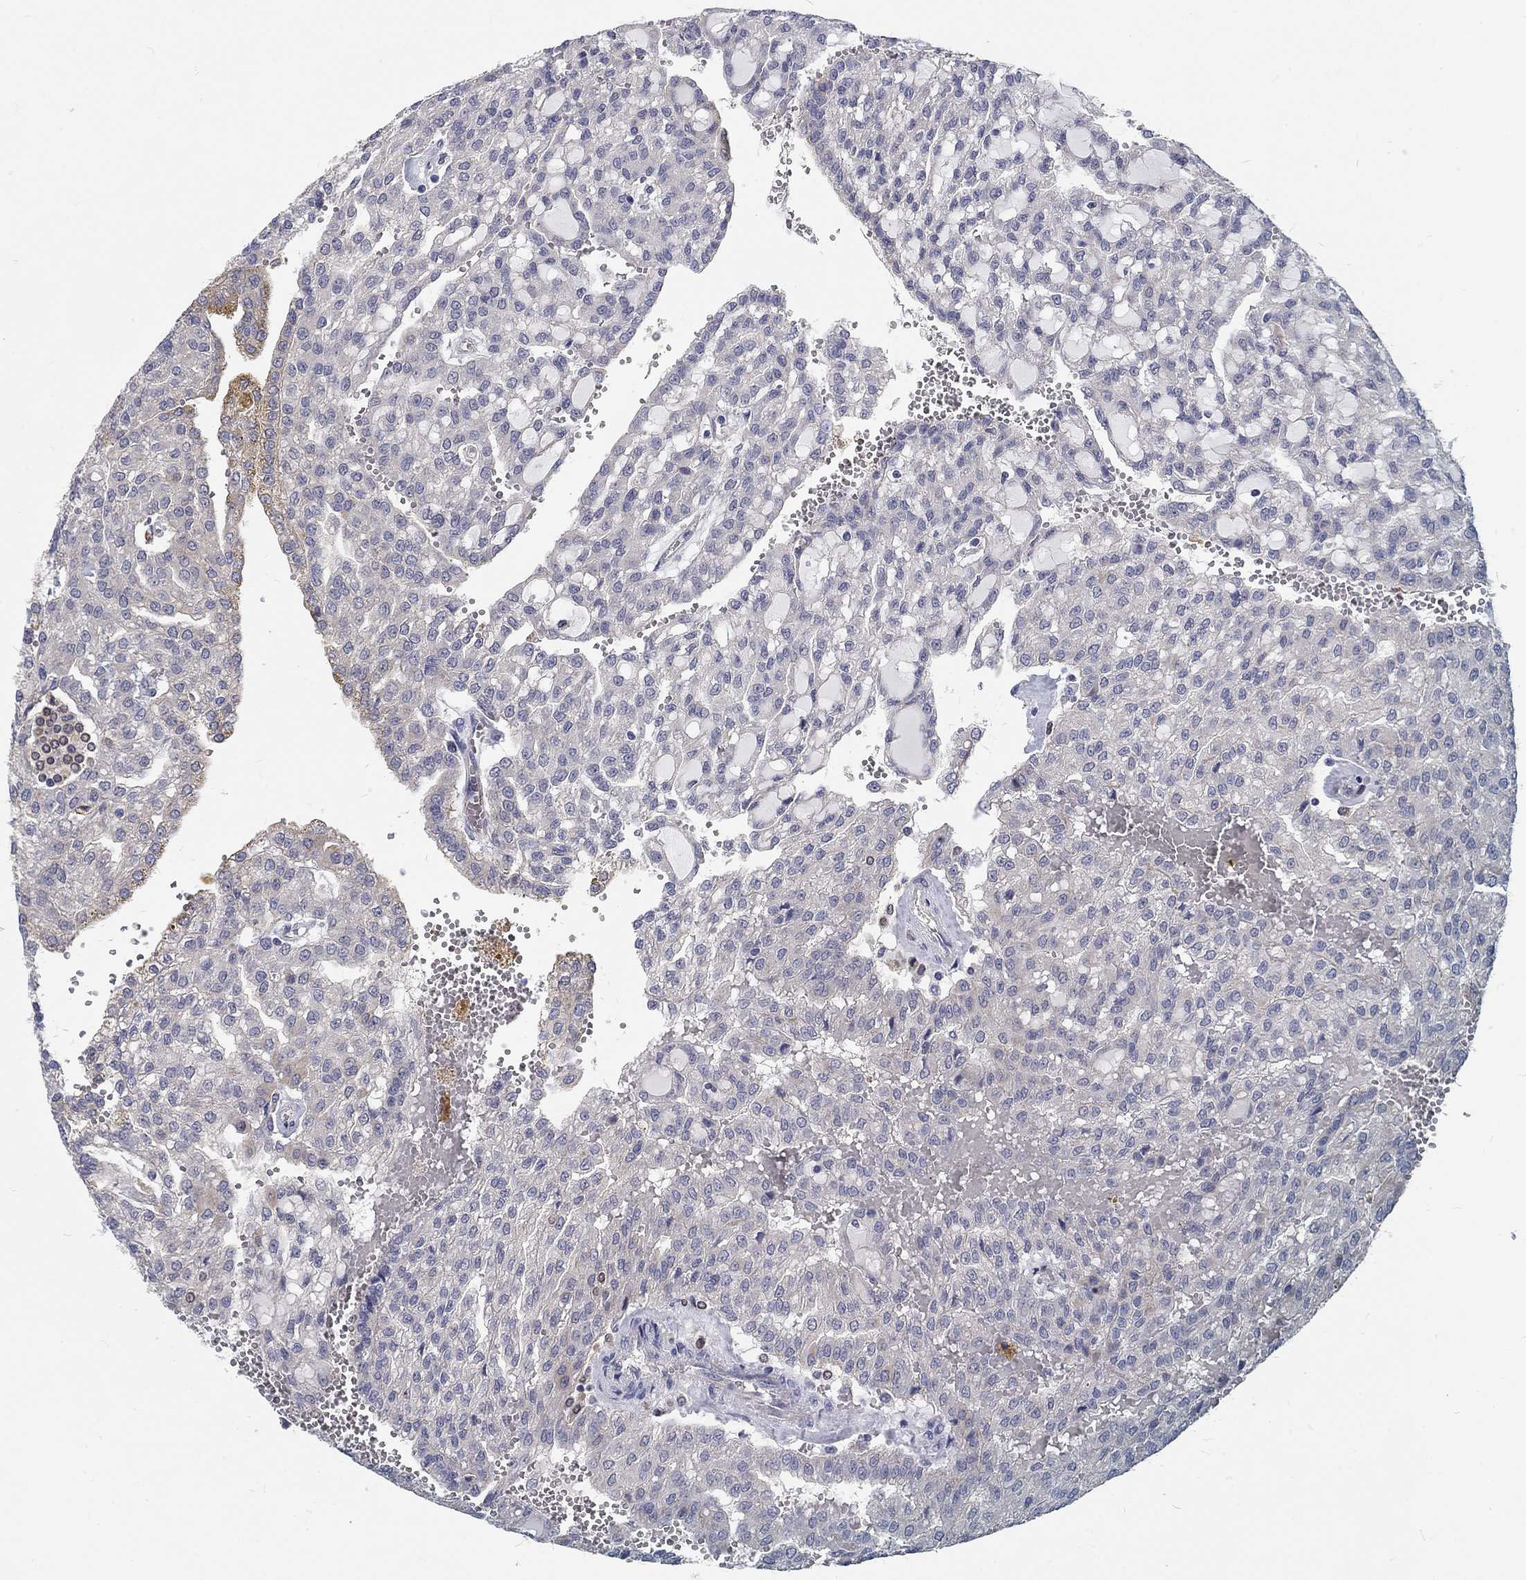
{"staining": {"intensity": "negative", "quantity": "none", "location": "none"}, "tissue": "renal cancer", "cell_type": "Tumor cells", "image_type": "cancer", "snomed": [{"axis": "morphology", "description": "Adenocarcinoma, NOS"}, {"axis": "topography", "description": "Kidney"}], "caption": "This micrograph is of renal adenocarcinoma stained with immunohistochemistry to label a protein in brown with the nuclei are counter-stained blue. There is no staining in tumor cells.", "gene": "PHKA1", "patient": {"sex": "male", "age": 63}}